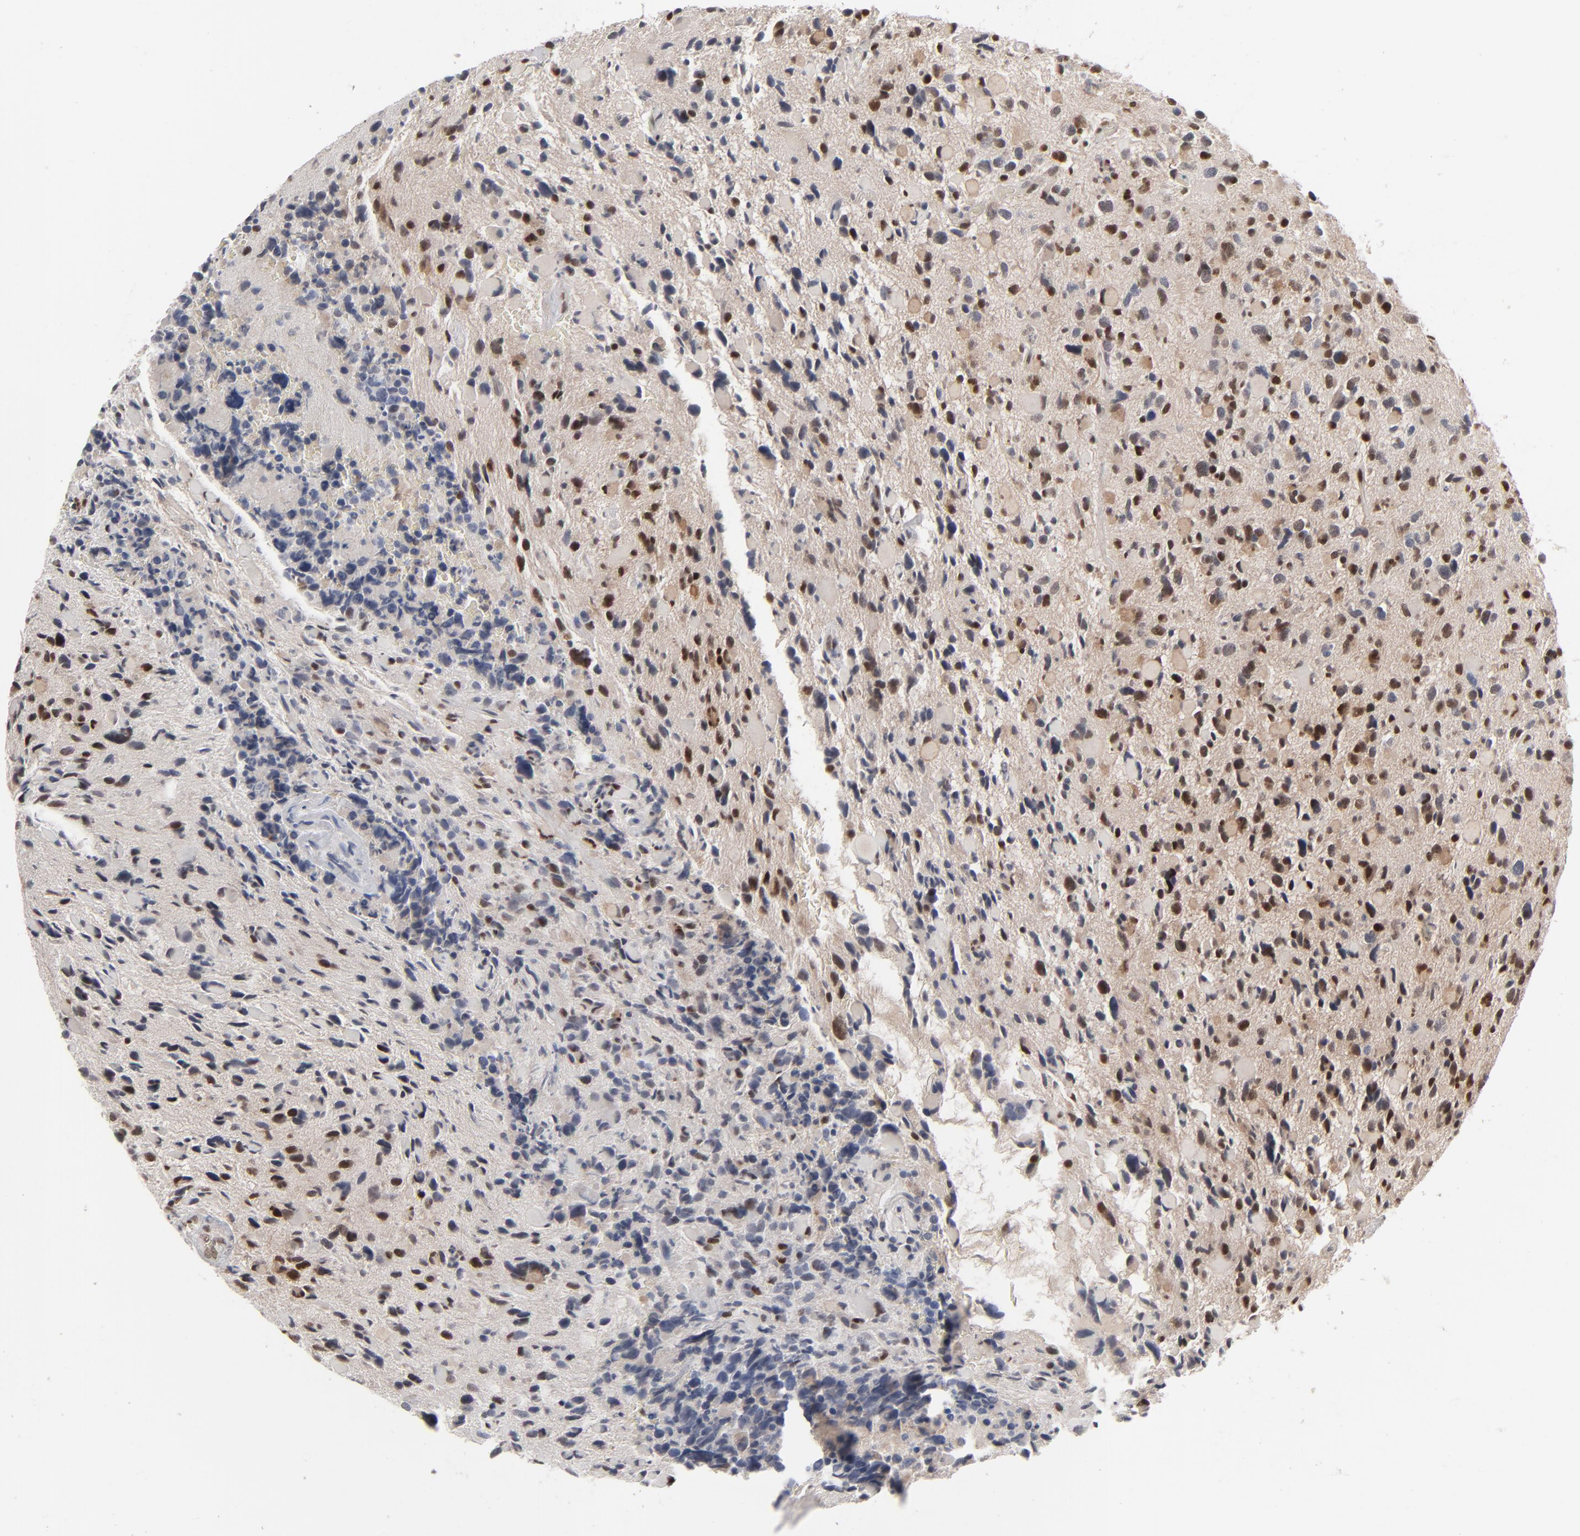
{"staining": {"intensity": "strong", "quantity": "25%-75%", "location": "nuclear"}, "tissue": "glioma", "cell_type": "Tumor cells", "image_type": "cancer", "snomed": [{"axis": "morphology", "description": "Glioma, malignant, High grade"}, {"axis": "topography", "description": "Brain"}], "caption": "Protein analysis of glioma tissue exhibits strong nuclear expression in about 25%-75% of tumor cells.", "gene": "IRF9", "patient": {"sex": "female", "age": 37}}